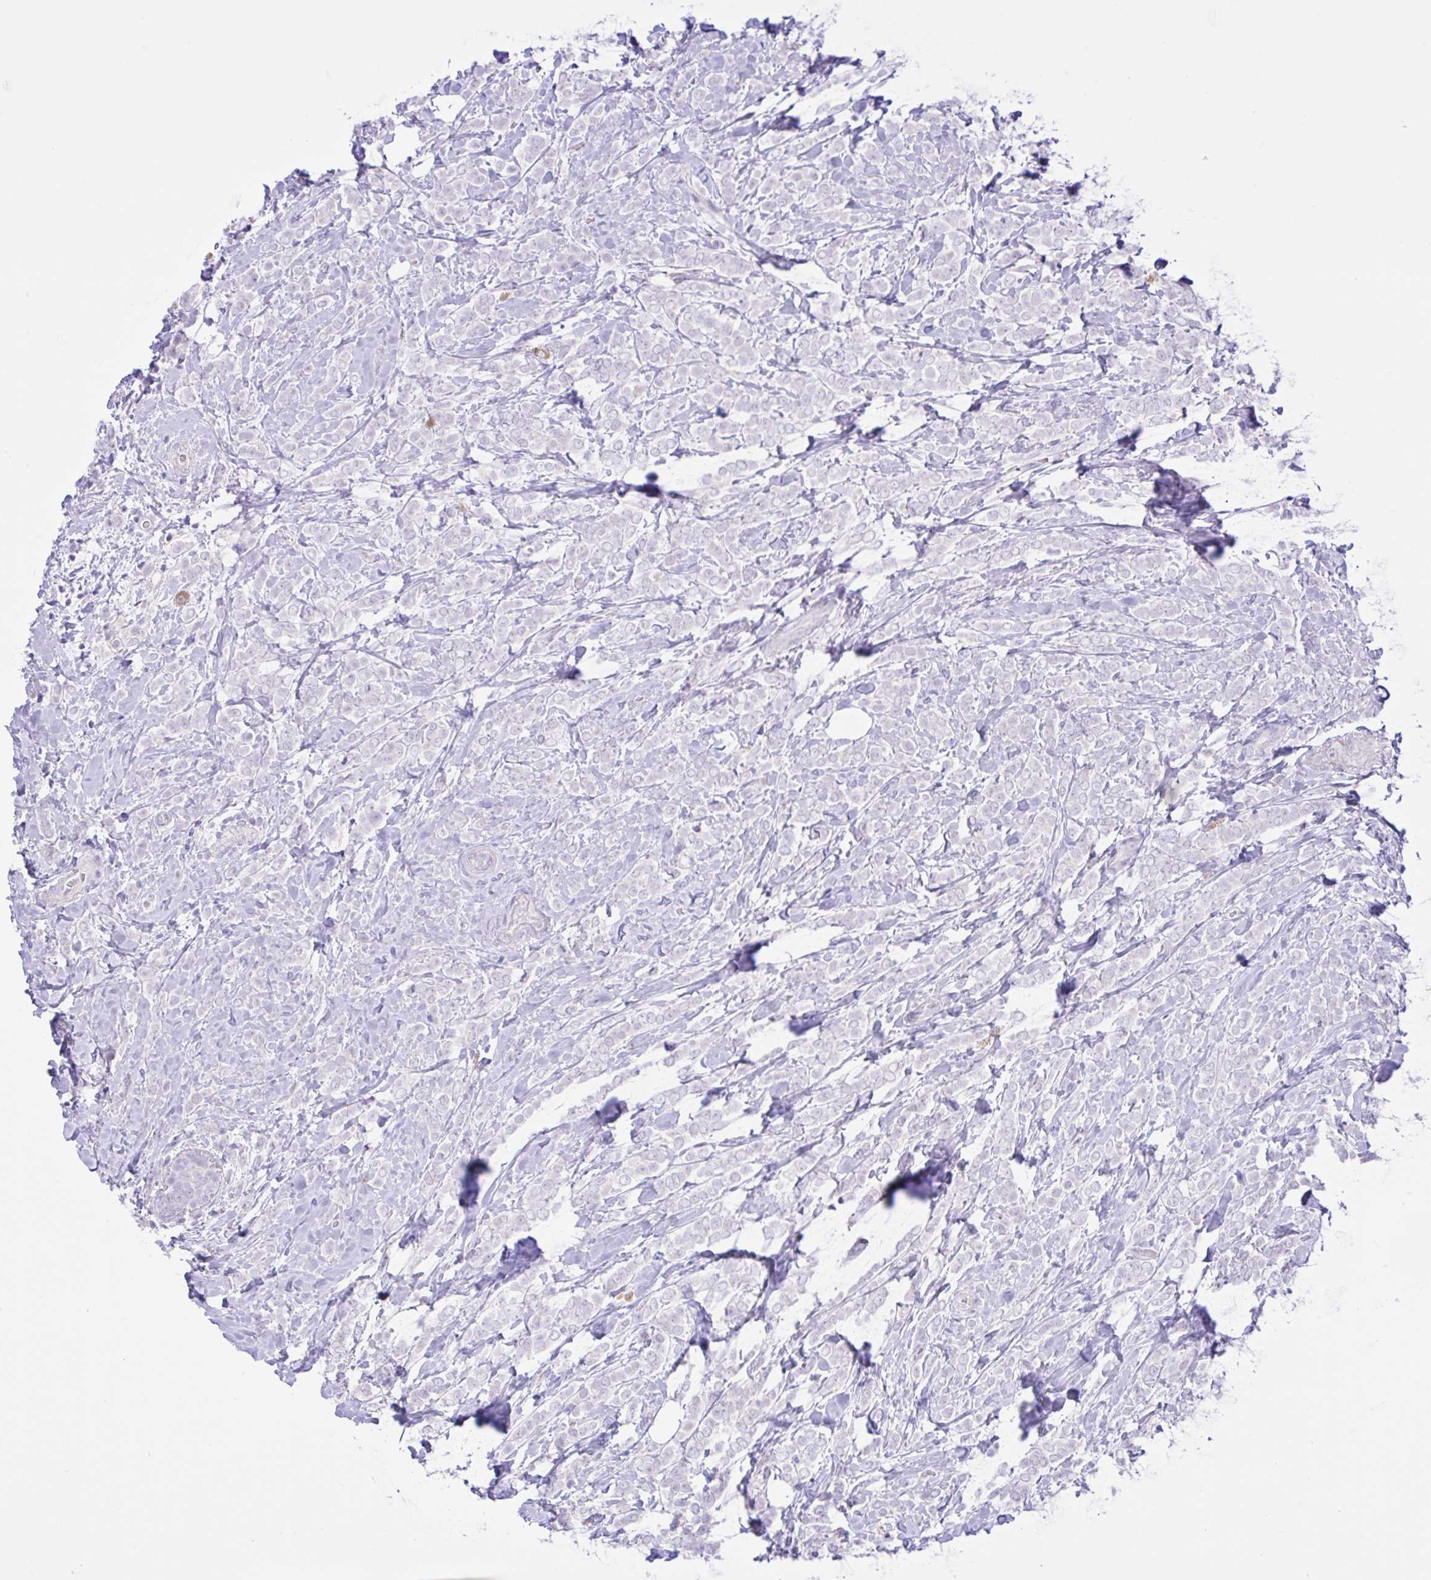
{"staining": {"intensity": "negative", "quantity": "none", "location": "none"}, "tissue": "breast cancer", "cell_type": "Tumor cells", "image_type": "cancer", "snomed": [{"axis": "morphology", "description": "Lobular carcinoma"}, {"axis": "topography", "description": "Breast"}], "caption": "Immunohistochemistry image of neoplastic tissue: human breast cancer stained with DAB (3,3'-diaminobenzidine) demonstrates no significant protein positivity in tumor cells.", "gene": "ZNF101", "patient": {"sex": "female", "age": 49}}